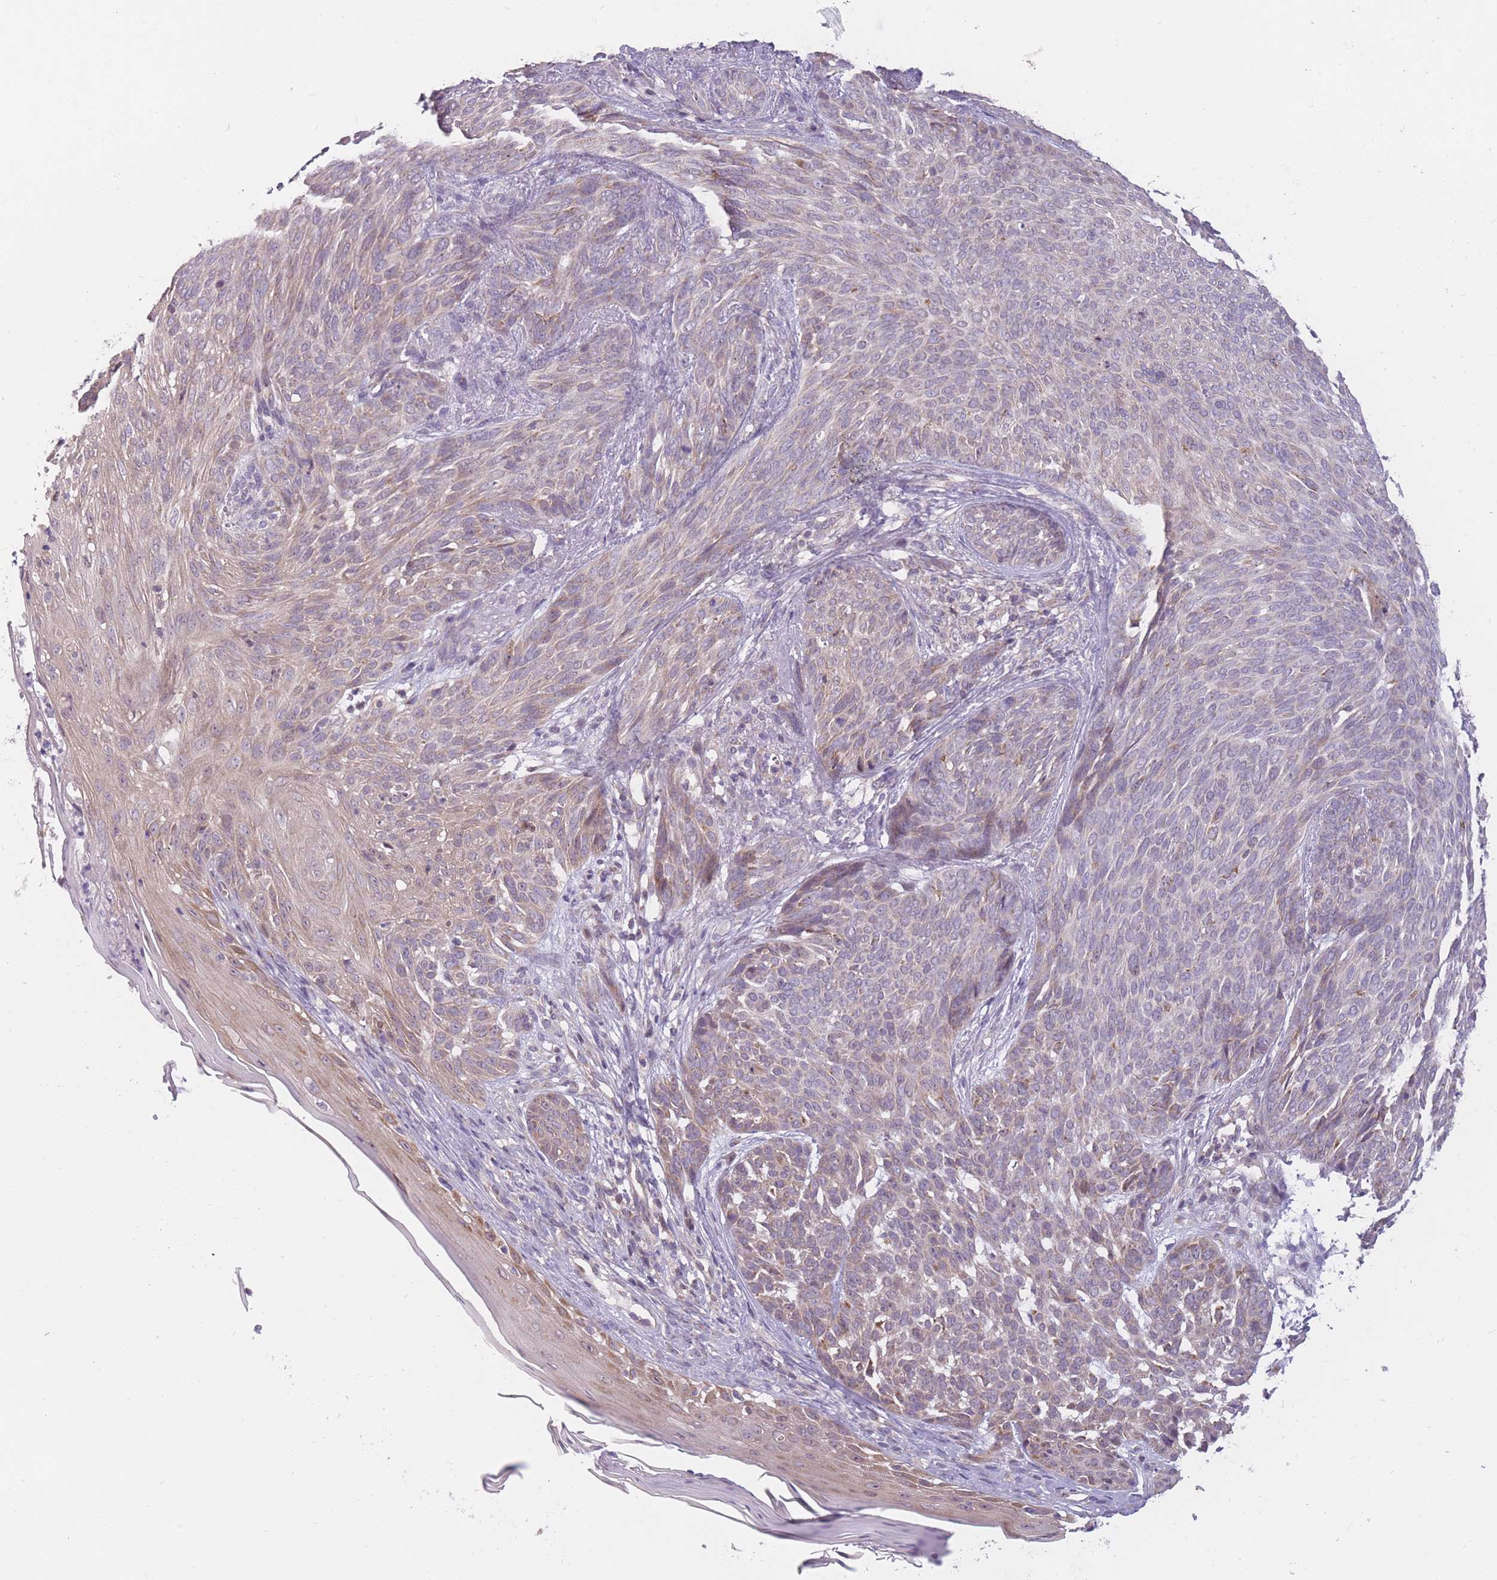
{"staining": {"intensity": "weak", "quantity": "25%-75%", "location": "cytoplasmic/membranous"}, "tissue": "skin cancer", "cell_type": "Tumor cells", "image_type": "cancer", "snomed": [{"axis": "morphology", "description": "Basal cell carcinoma"}, {"axis": "topography", "description": "Skin"}], "caption": "Immunohistochemical staining of human basal cell carcinoma (skin) displays low levels of weak cytoplasmic/membranous staining in about 25%-75% of tumor cells.", "gene": "MRPS18C", "patient": {"sex": "female", "age": 86}}